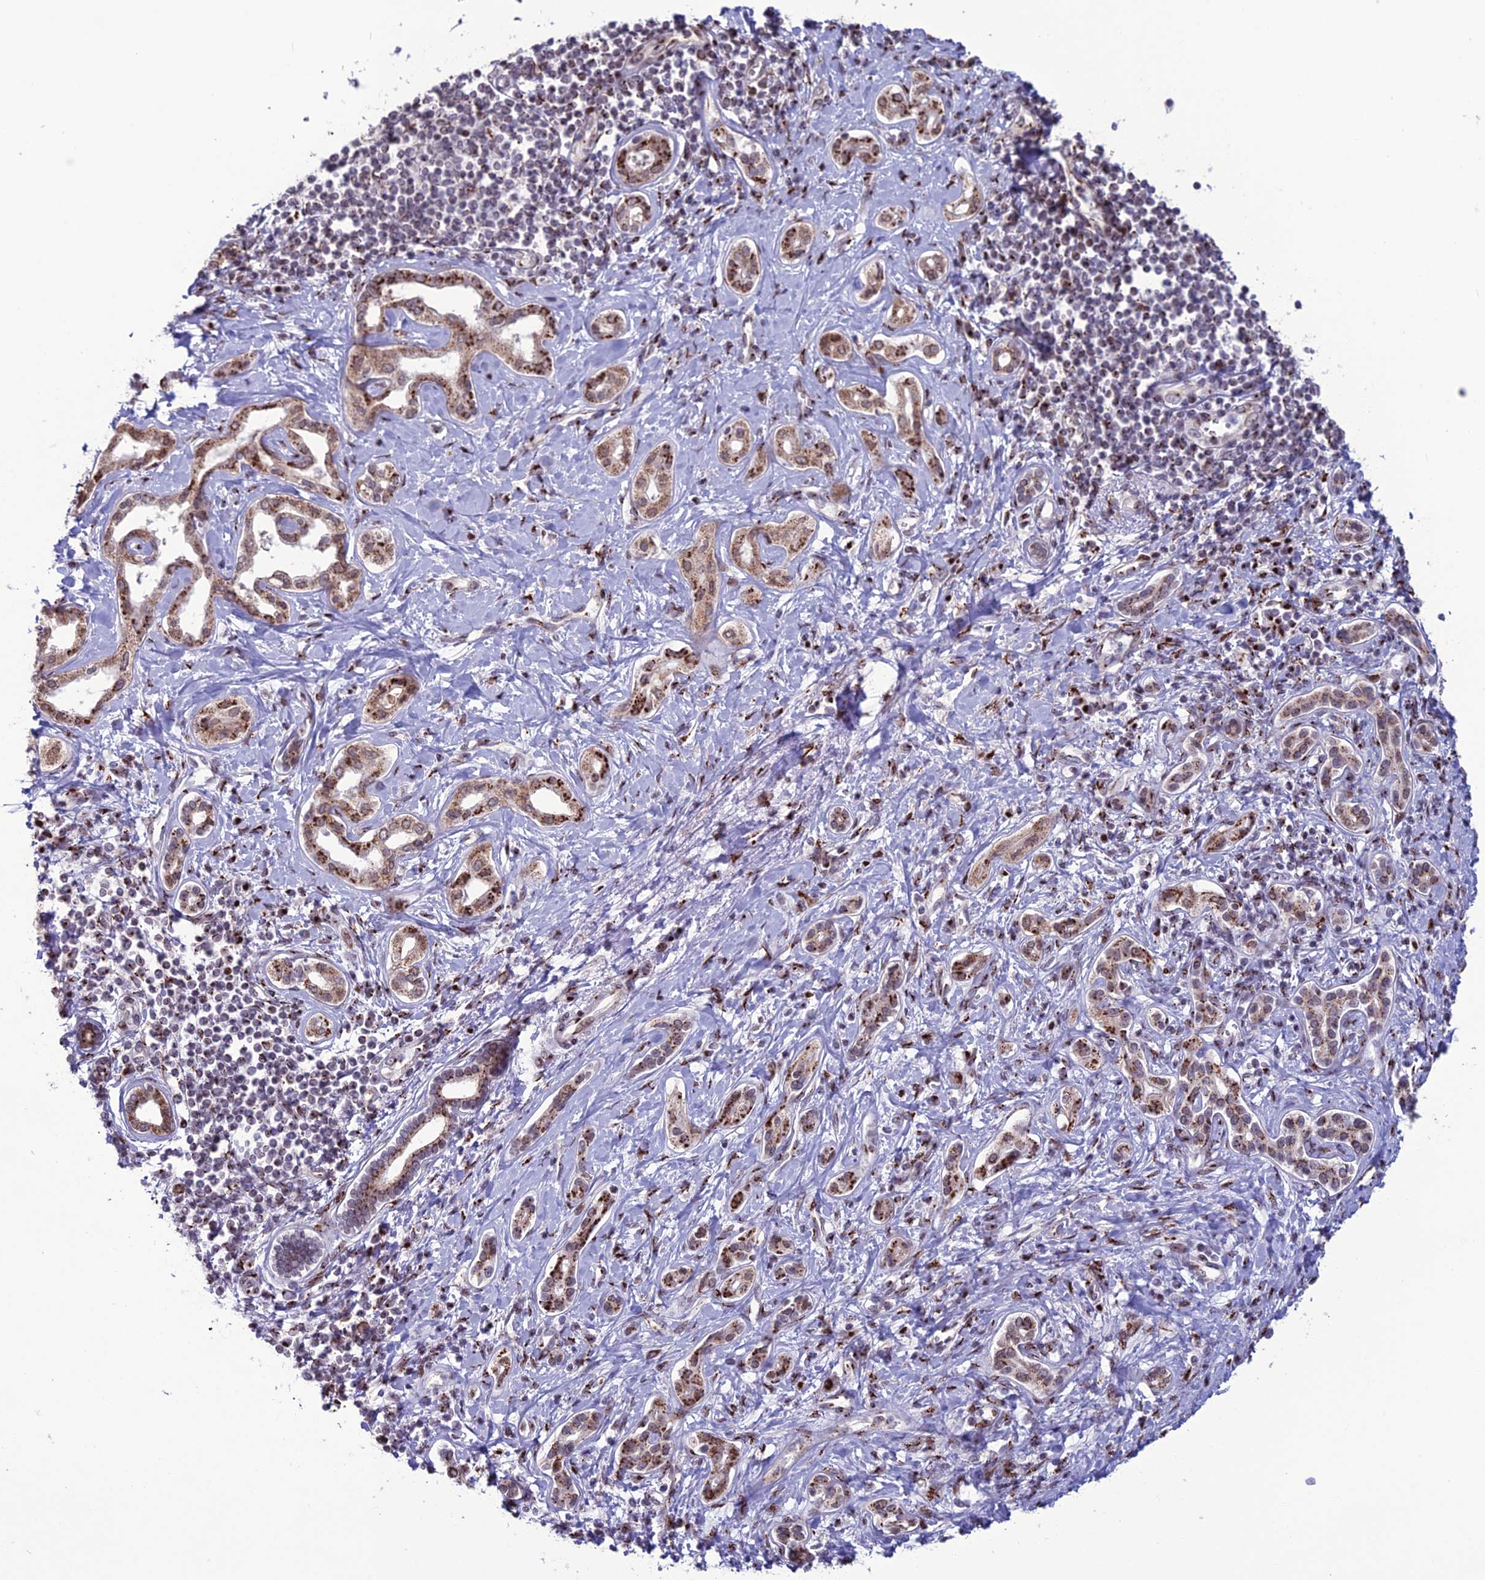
{"staining": {"intensity": "strong", "quantity": "25%-75%", "location": "cytoplasmic/membranous"}, "tissue": "liver cancer", "cell_type": "Tumor cells", "image_type": "cancer", "snomed": [{"axis": "morphology", "description": "Cholangiocarcinoma"}, {"axis": "topography", "description": "Liver"}], "caption": "A photomicrograph of liver cholangiocarcinoma stained for a protein displays strong cytoplasmic/membranous brown staining in tumor cells. Immunohistochemistry (ihc) stains the protein of interest in brown and the nuclei are stained blue.", "gene": "PLEKHA4", "patient": {"sex": "female", "age": 77}}